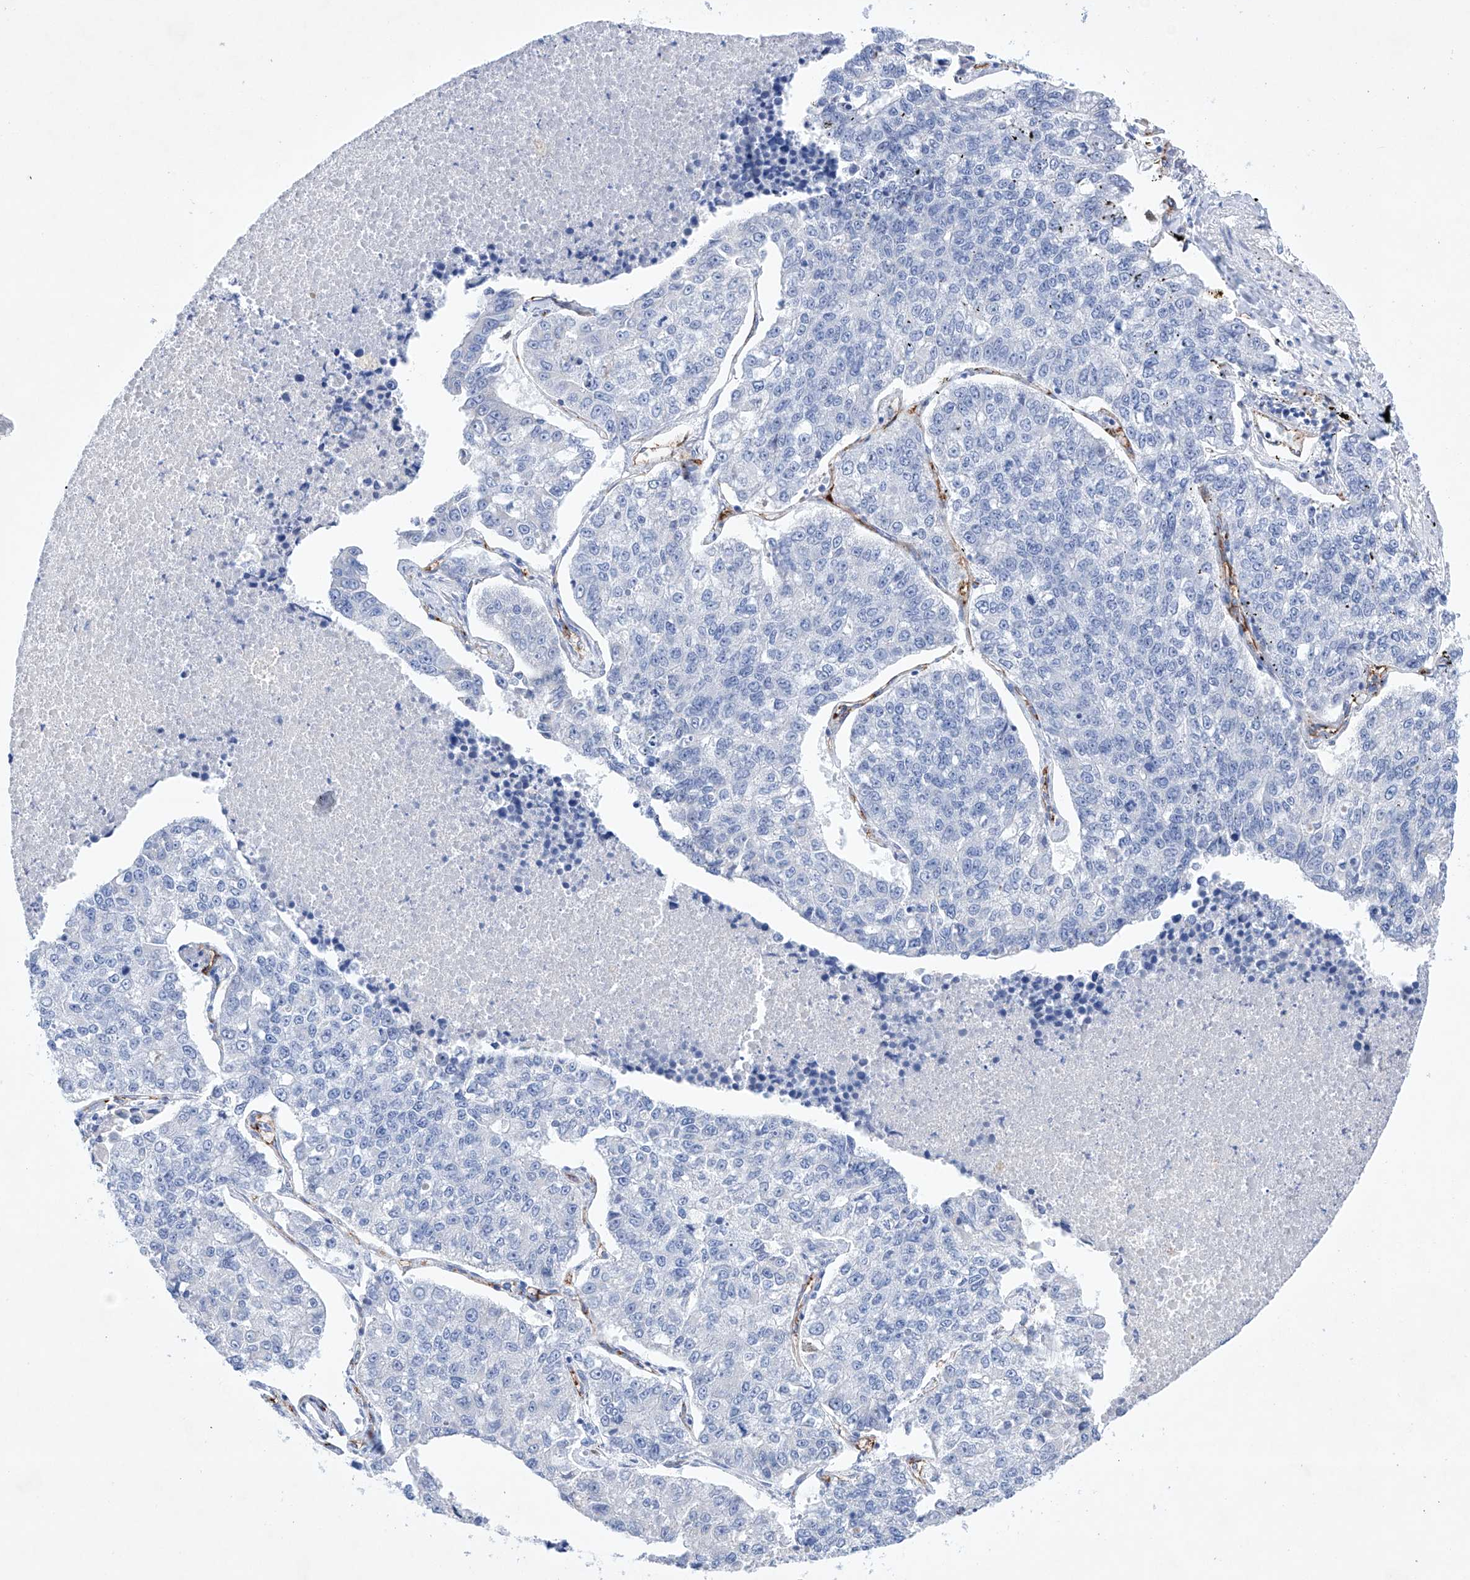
{"staining": {"intensity": "negative", "quantity": "none", "location": "none"}, "tissue": "lung cancer", "cell_type": "Tumor cells", "image_type": "cancer", "snomed": [{"axis": "morphology", "description": "Adenocarcinoma, NOS"}, {"axis": "topography", "description": "Lung"}], "caption": "DAB immunohistochemical staining of human lung cancer shows no significant staining in tumor cells.", "gene": "ETV7", "patient": {"sex": "male", "age": 49}}